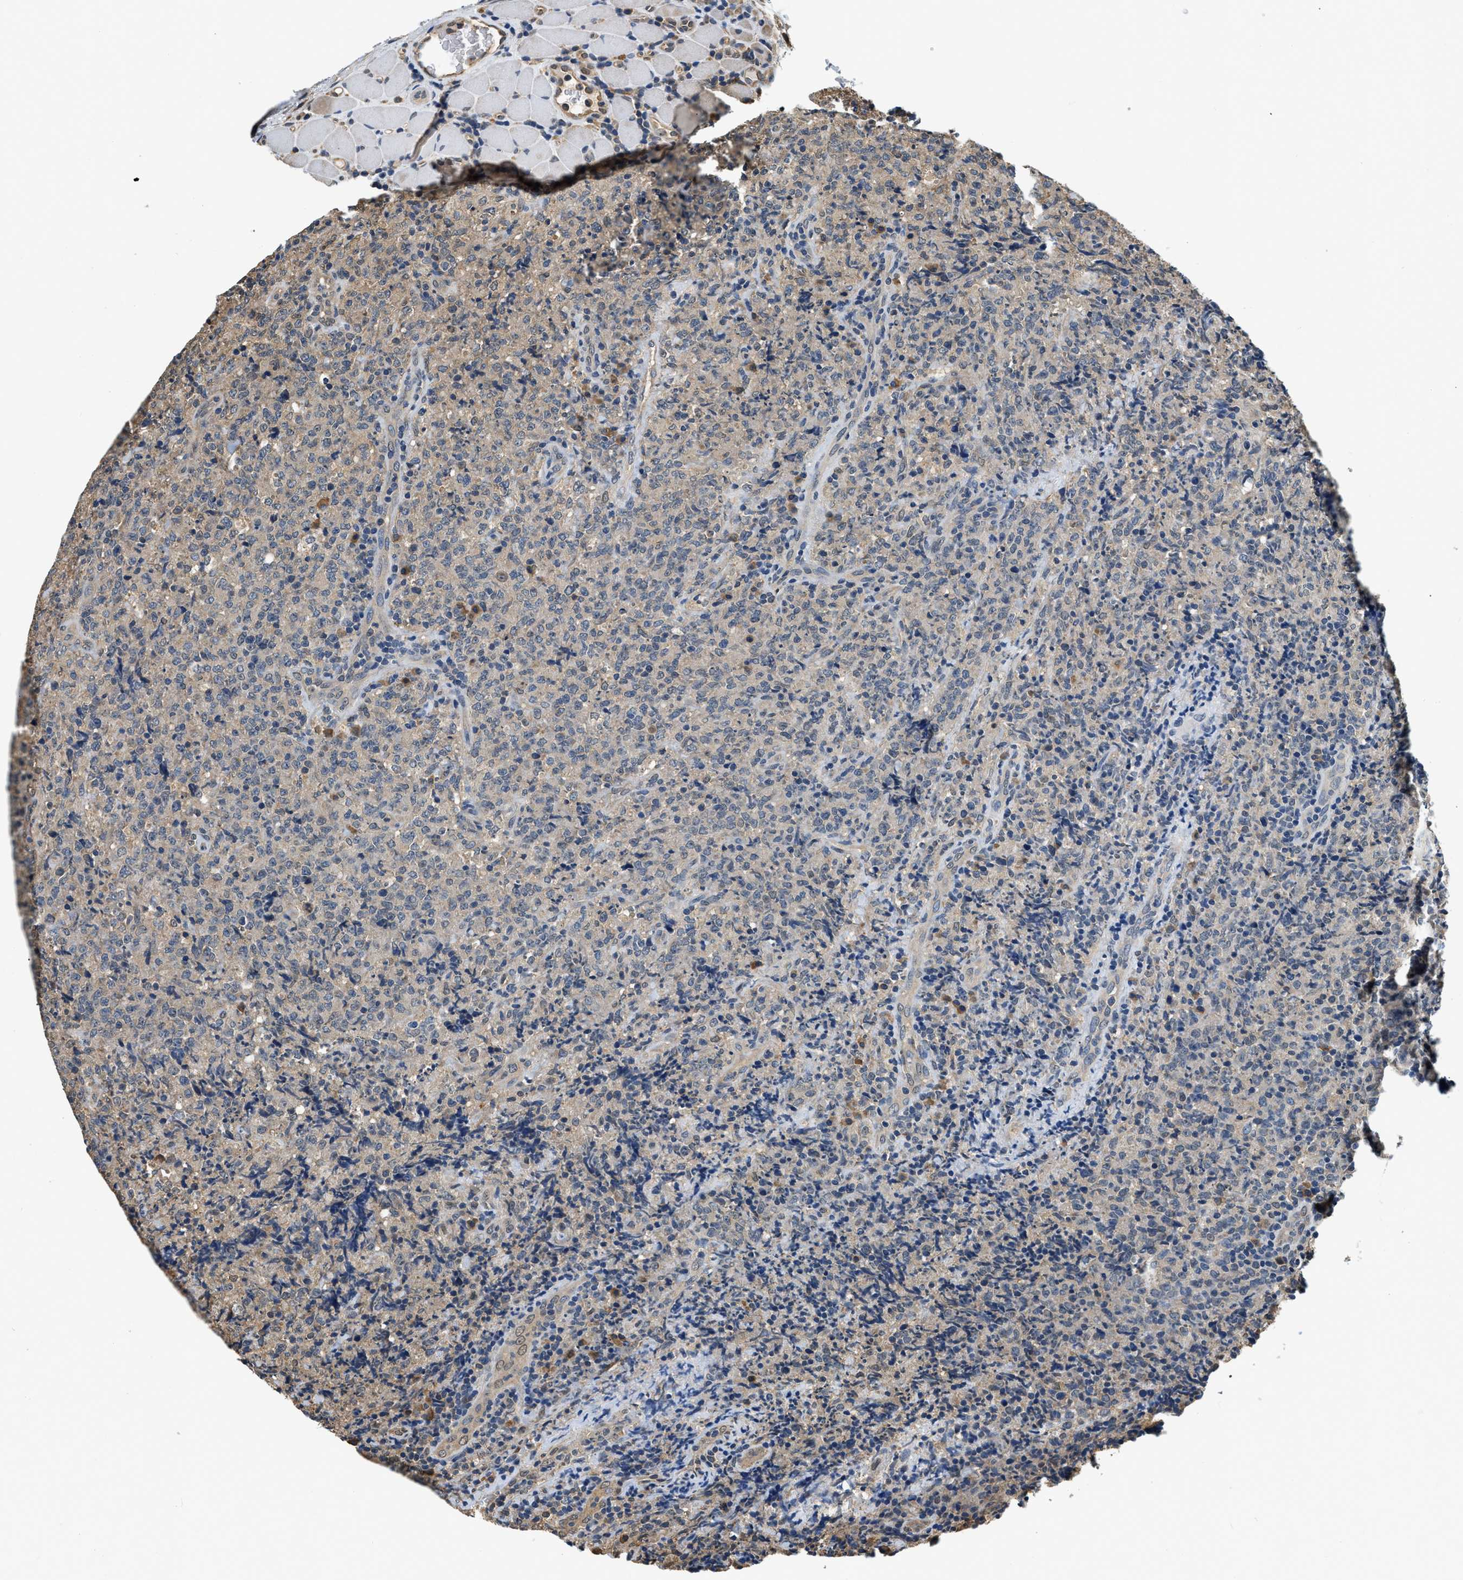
{"staining": {"intensity": "weak", "quantity": "<25%", "location": "cytoplasmic/membranous"}, "tissue": "lymphoma", "cell_type": "Tumor cells", "image_type": "cancer", "snomed": [{"axis": "morphology", "description": "Malignant lymphoma, non-Hodgkin's type, High grade"}, {"axis": "topography", "description": "Tonsil"}], "caption": "This is a histopathology image of immunohistochemistry (IHC) staining of lymphoma, which shows no expression in tumor cells.", "gene": "BCL7C", "patient": {"sex": "female", "age": 36}}